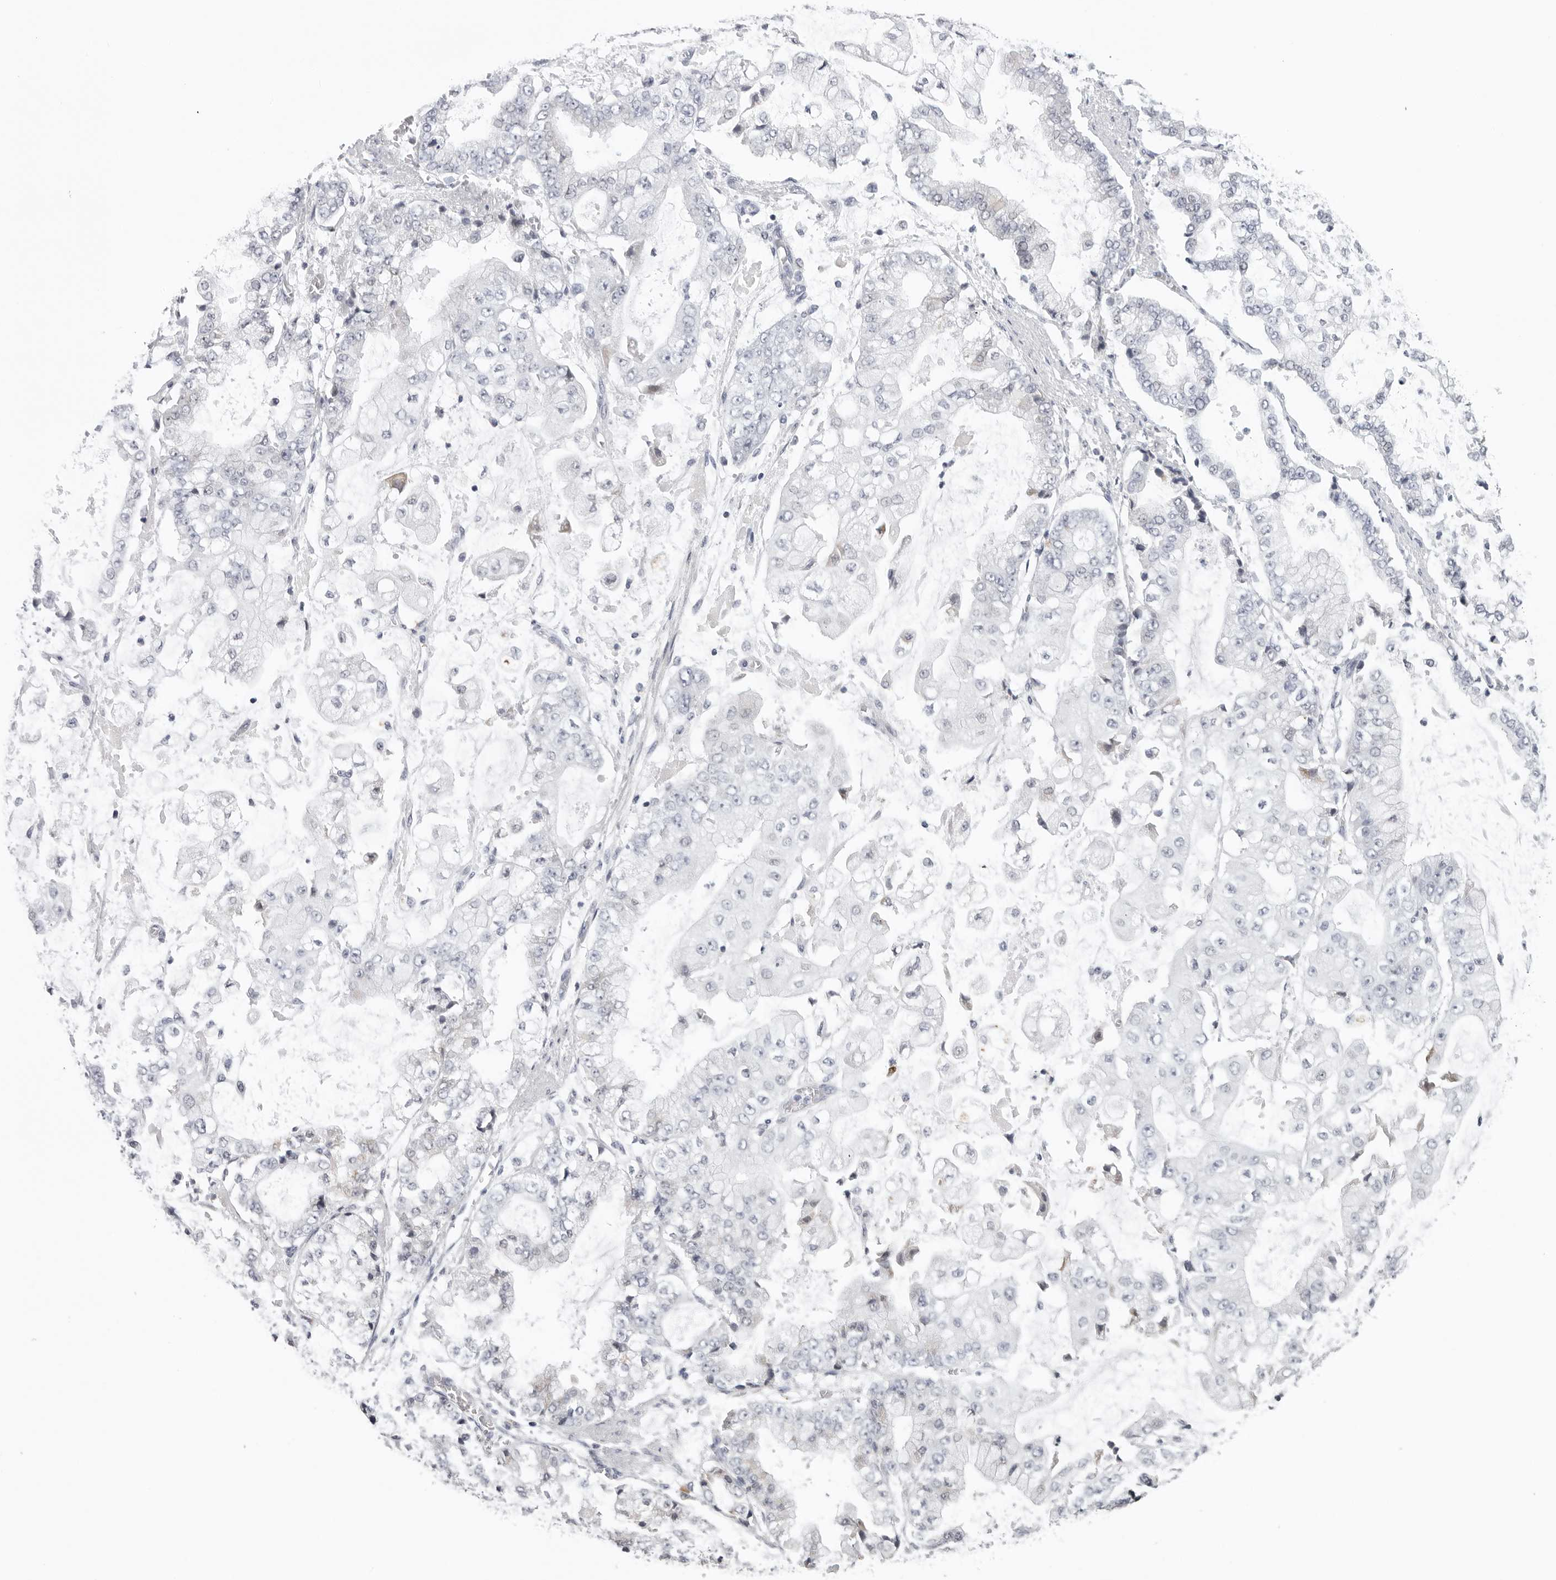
{"staining": {"intensity": "negative", "quantity": "none", "location": "none"}, "tissue": "stomach cancer", "cell_type": "Tumor cells", "image_type": "cancer", "snomed": [{"axis": "morphology", "description": "Adenocarcinoma, NOS"}, {"axis": "topography", "description": "Stomach"}], "caption": "Tumor cells are negative for protein expression in human stomach adenocarcinoma. (Brightfield microscopy of DAB (3,3'-diaminobenzidine) immunohistochemistry (IHC) at high magnification).", "gene": "ZNF502", "patient": {"sex": "male", "age": 76}}